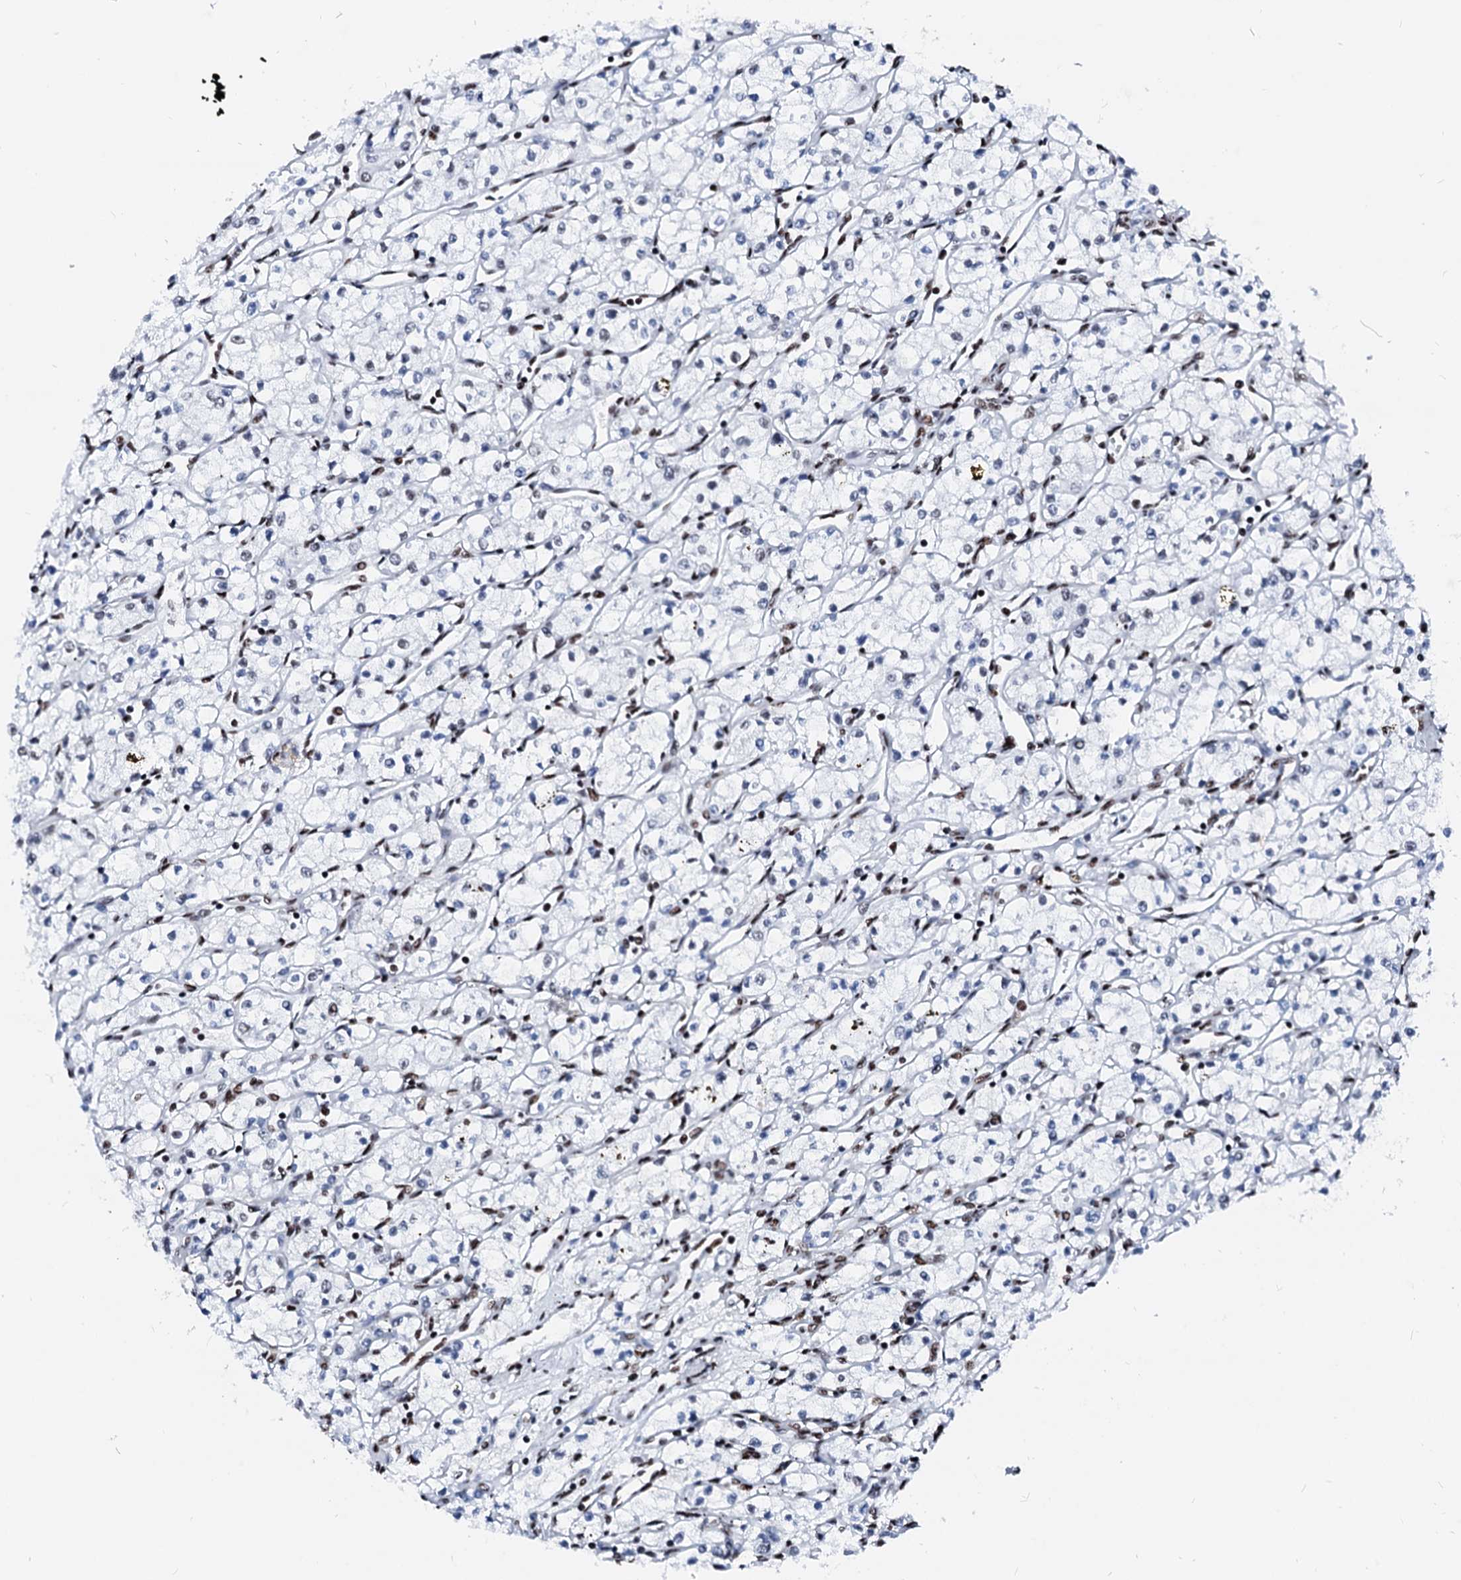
{"staining": {"intensity": "moderate", "quantity": "<25%", "location": "nuclear"}, "tissue": "renal cancer", "cell_type": "Tumor cells", "image_type": "cancer", "snomed": [{"axis": "morphology", "description": "Adenocarcinoma, NOS"}, {"axis": "topography", "description": "Kidney"}], "caption": "Immunohistochemistry staining of renal adenocarcinoma, which displays low levels of moderate nuclear expression in about <25% of tumor cells indicating moderate nuclear protein expression. The staining was performed using DAB (3,3'-diaminobenzidine) (brown) for protein detection and nuclei were counterstained in hematoxylin (blue).", "gene": "RALY", "patient": {"sex": "male", "age": 59}}